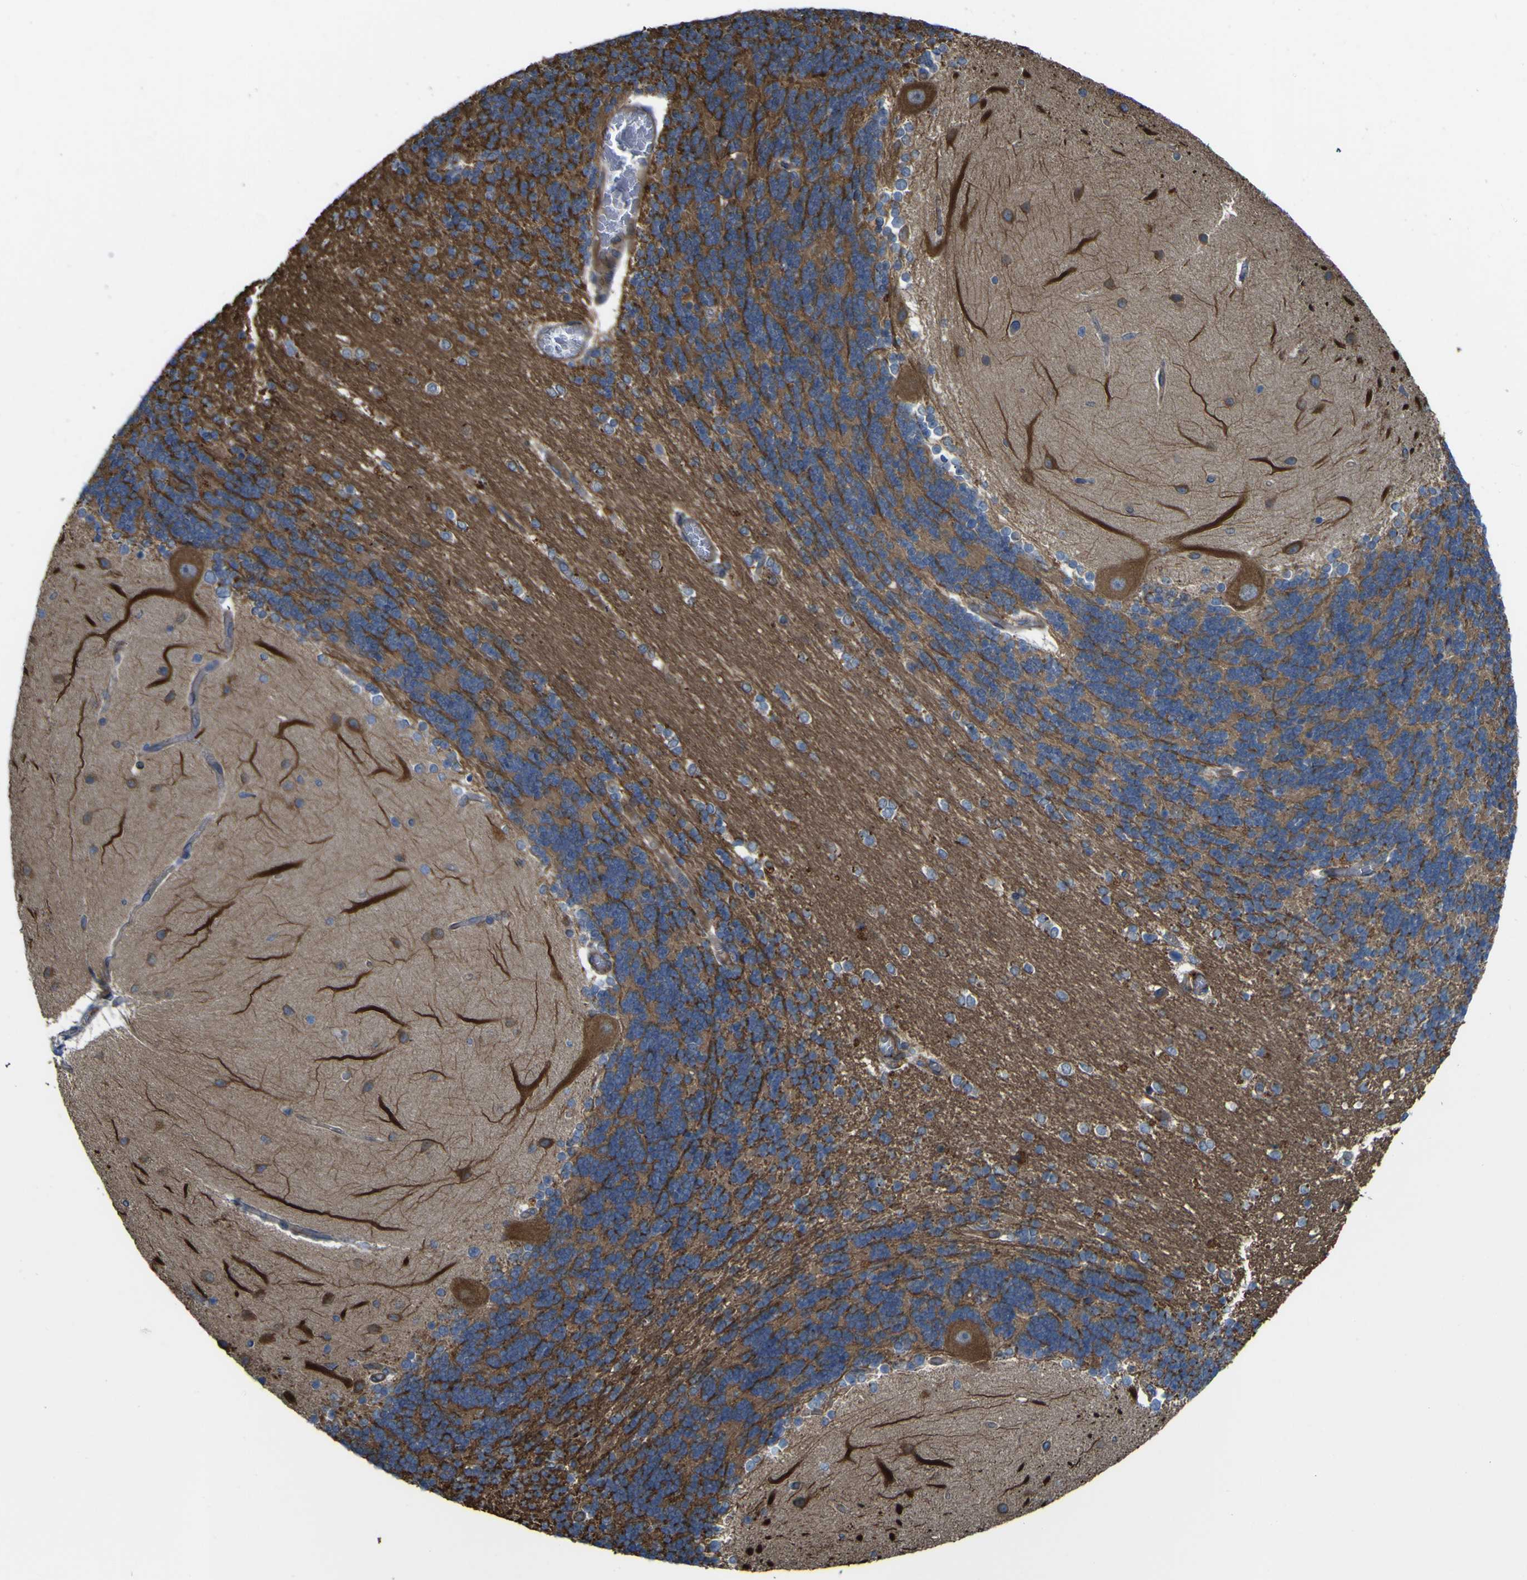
{"staining": {"intensity": "strong", "quantity": ">75%", "location": "cytoplasmic/membranous"}, "tissue": "cerebellum", "cell_type": "Cells in granular layer", "image_type": "normal", "snomed": [{"axis": "morphology", "description": "Normal tissue, NOS"}, {"axis": "topography", "description": "Cerebellum"}], "caption": "Immunohistochemical staining of normal cerebellum demonstrates high levels of strong cytoplasmic/membranous expression in approximately >75% of cells in granular layer.", "gene": "FBXO30", "patient": {"sex": "female", "age": 54}}